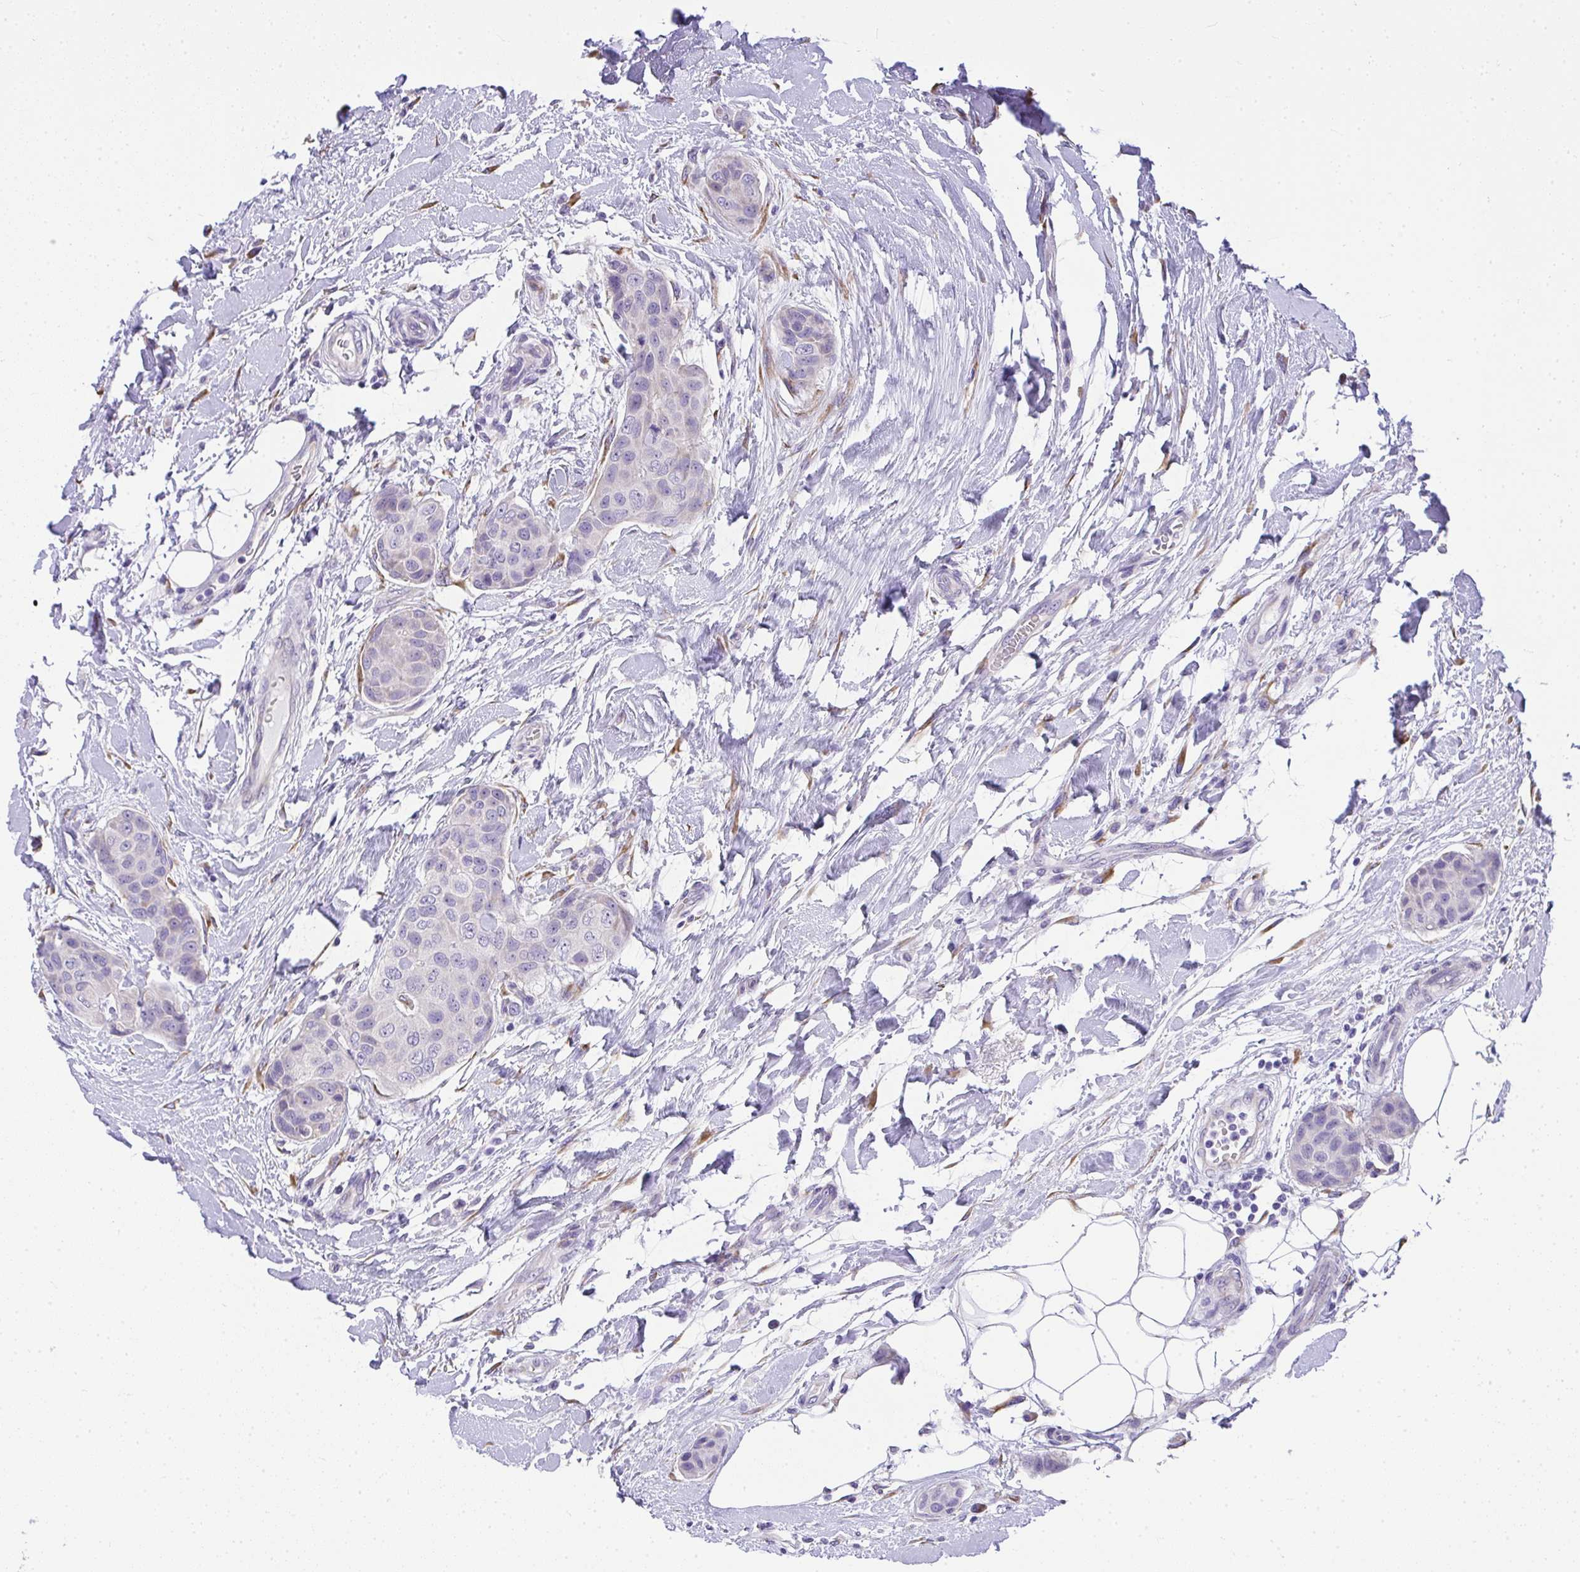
{"staining": {"intensity": "negative", "quantity": "none", "location": "none"}, "tissue": "breast cancer", "cell_type": "Tumor cells", "image_type": "cancer", "snomed": [{"axis": "morphology", "description": "Duct carcinoma"}, {"axis": "topography", "description": "Breast"}, {"axis": "topography", "description": "Lymph node"}], "caption": "High power microscopy image of an immunohistochemistry (IHC) photomicrograph of invasive ductal carcinoma (breast), revealing no significant positivity in tumor cells.", "gene": "ADRA2C", "patient": {"sex": "female", "age": 80}}